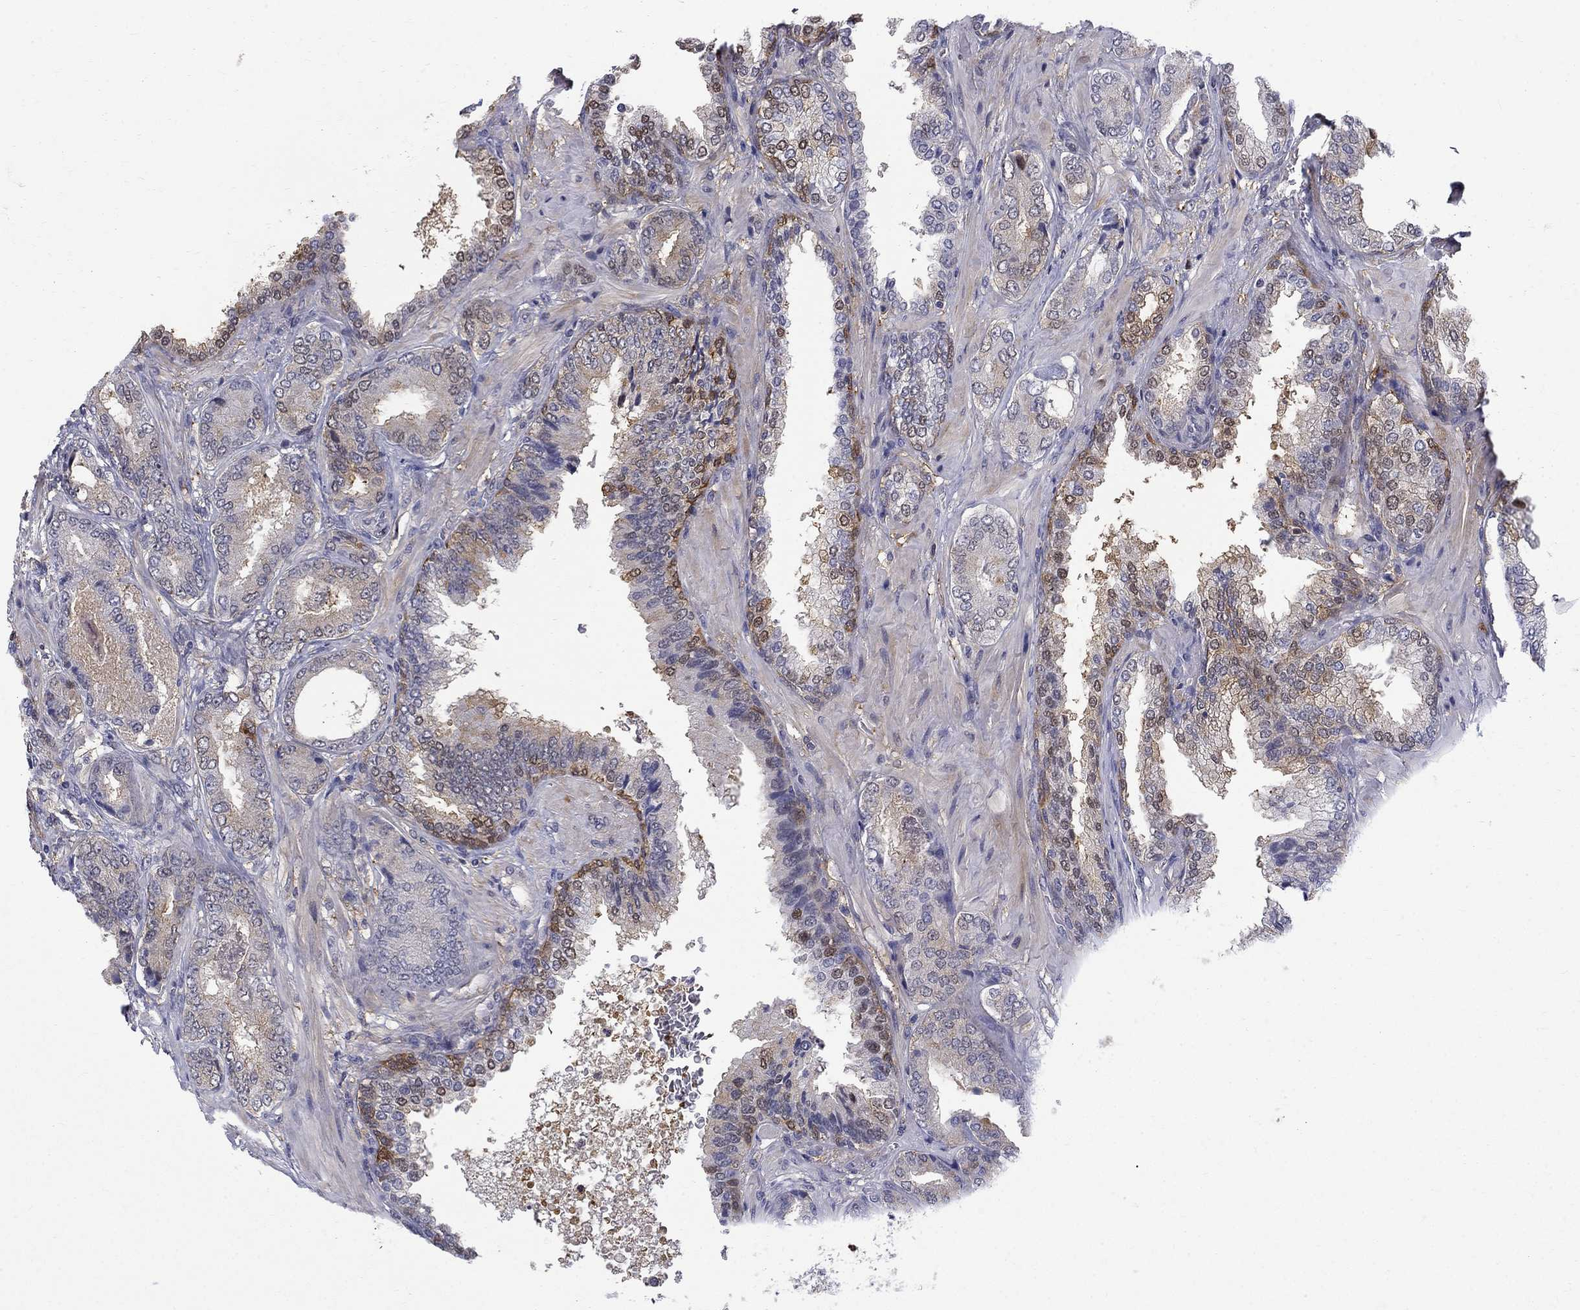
{"staining": {"intensity": "strong", "quantity": "<25%", "location": "cytoplasmic/membranous,nuclear"}, "tissue": "prostate cancer", "cell_type": "Tumor cells", "image_type": "cancer", "snomed": [{"axis": "morphology", "description": "Adenocarcinoma, Low grade"}, {"axis": "topography", "description": "Prostate"}], "caption": "About <25% of tumor cells in human prostate low-grade adenocarcinoma display strong cytoplasmic/membranous and nuclear protein positivity as visualized by brown immunohistochemical staining.", "gene": "PCBP3", "patient": {"sex": "male", "age": 68}}